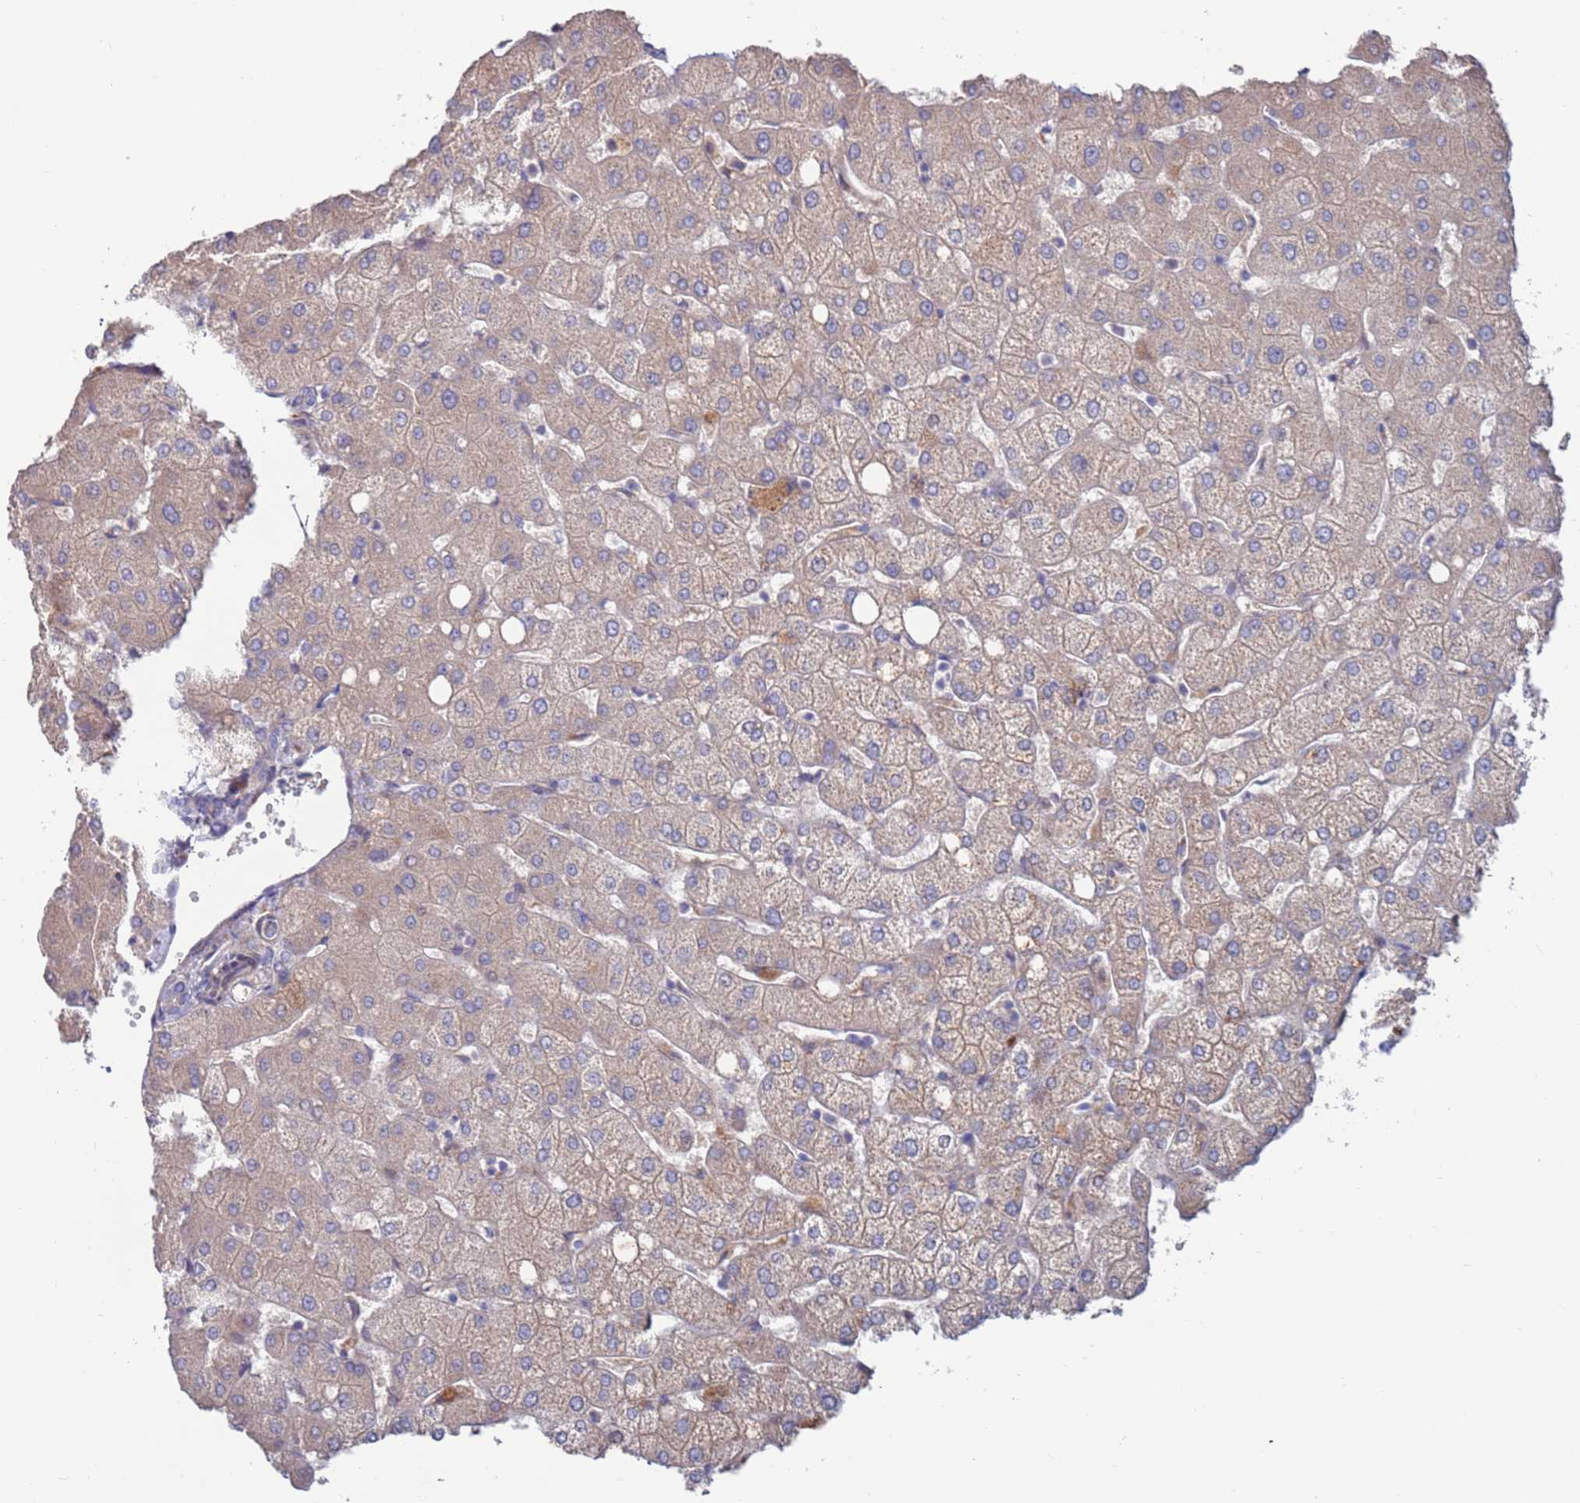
{"staining": {"intensity": "negative", "quantity": "none", "location": "none"}, "tissue": "liver", "cell_type": "Cholangiocytes", "image_type": "normal", "snomed": [{"axis": "morphology", "description": "Normal tissue, NOS"}, {"axis": "topography", "description": "Liver"}], "caption": "High power microscopy histopathology image of an IHC histopathology image of normal liver, revealing no significant positivity in cholangiocytes. The staining is performed using DAB (3,3'-diaminobenzidine) brown chromogen with nuclei counter-stained in using hematoxylin.", "gene": "FBXO27", "patient": {"sex": "female", "age": 54}}